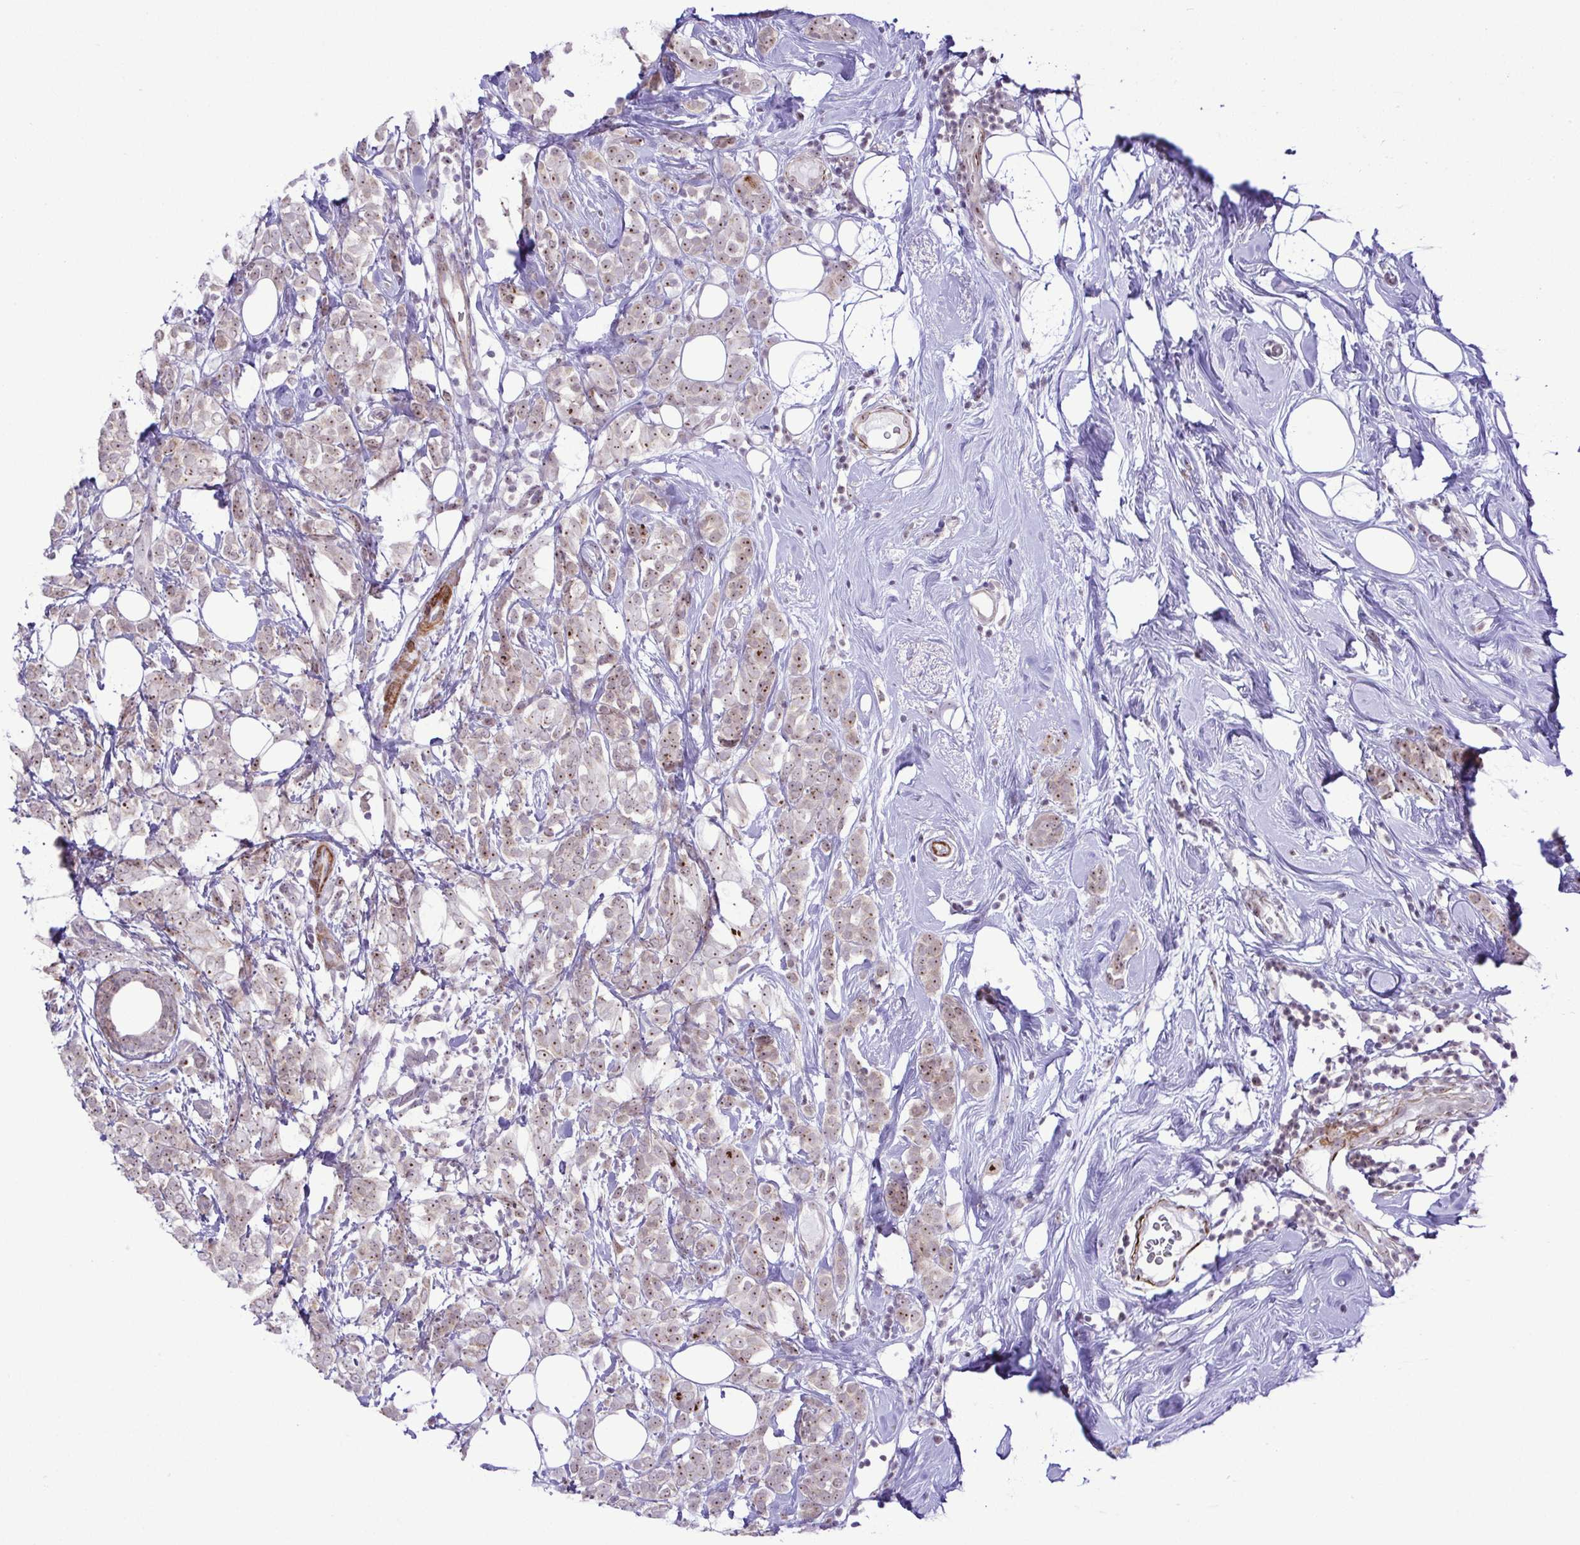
{"staining": {"intensity": "weak", "quantity": "<25%", "location": "nuclear"}, "tissue": "breast cancer", "cell_type": "Tumor cells", "image_type": "cancer", "snomed": [{"axis": "morphology", "description": "Lobular carcinoma"}, {"axis": "topography", "description": "Breast"}], "caption": "Immunohistochemistry of breast lobular carcinoma exhibits no positivity in tumor cells. (DAB (3,3'-diaminobenzidine) immunohistochemistry, high magnification).", "gene": "RSL24D1", "patient": {"sex": "female", "age": 49}}